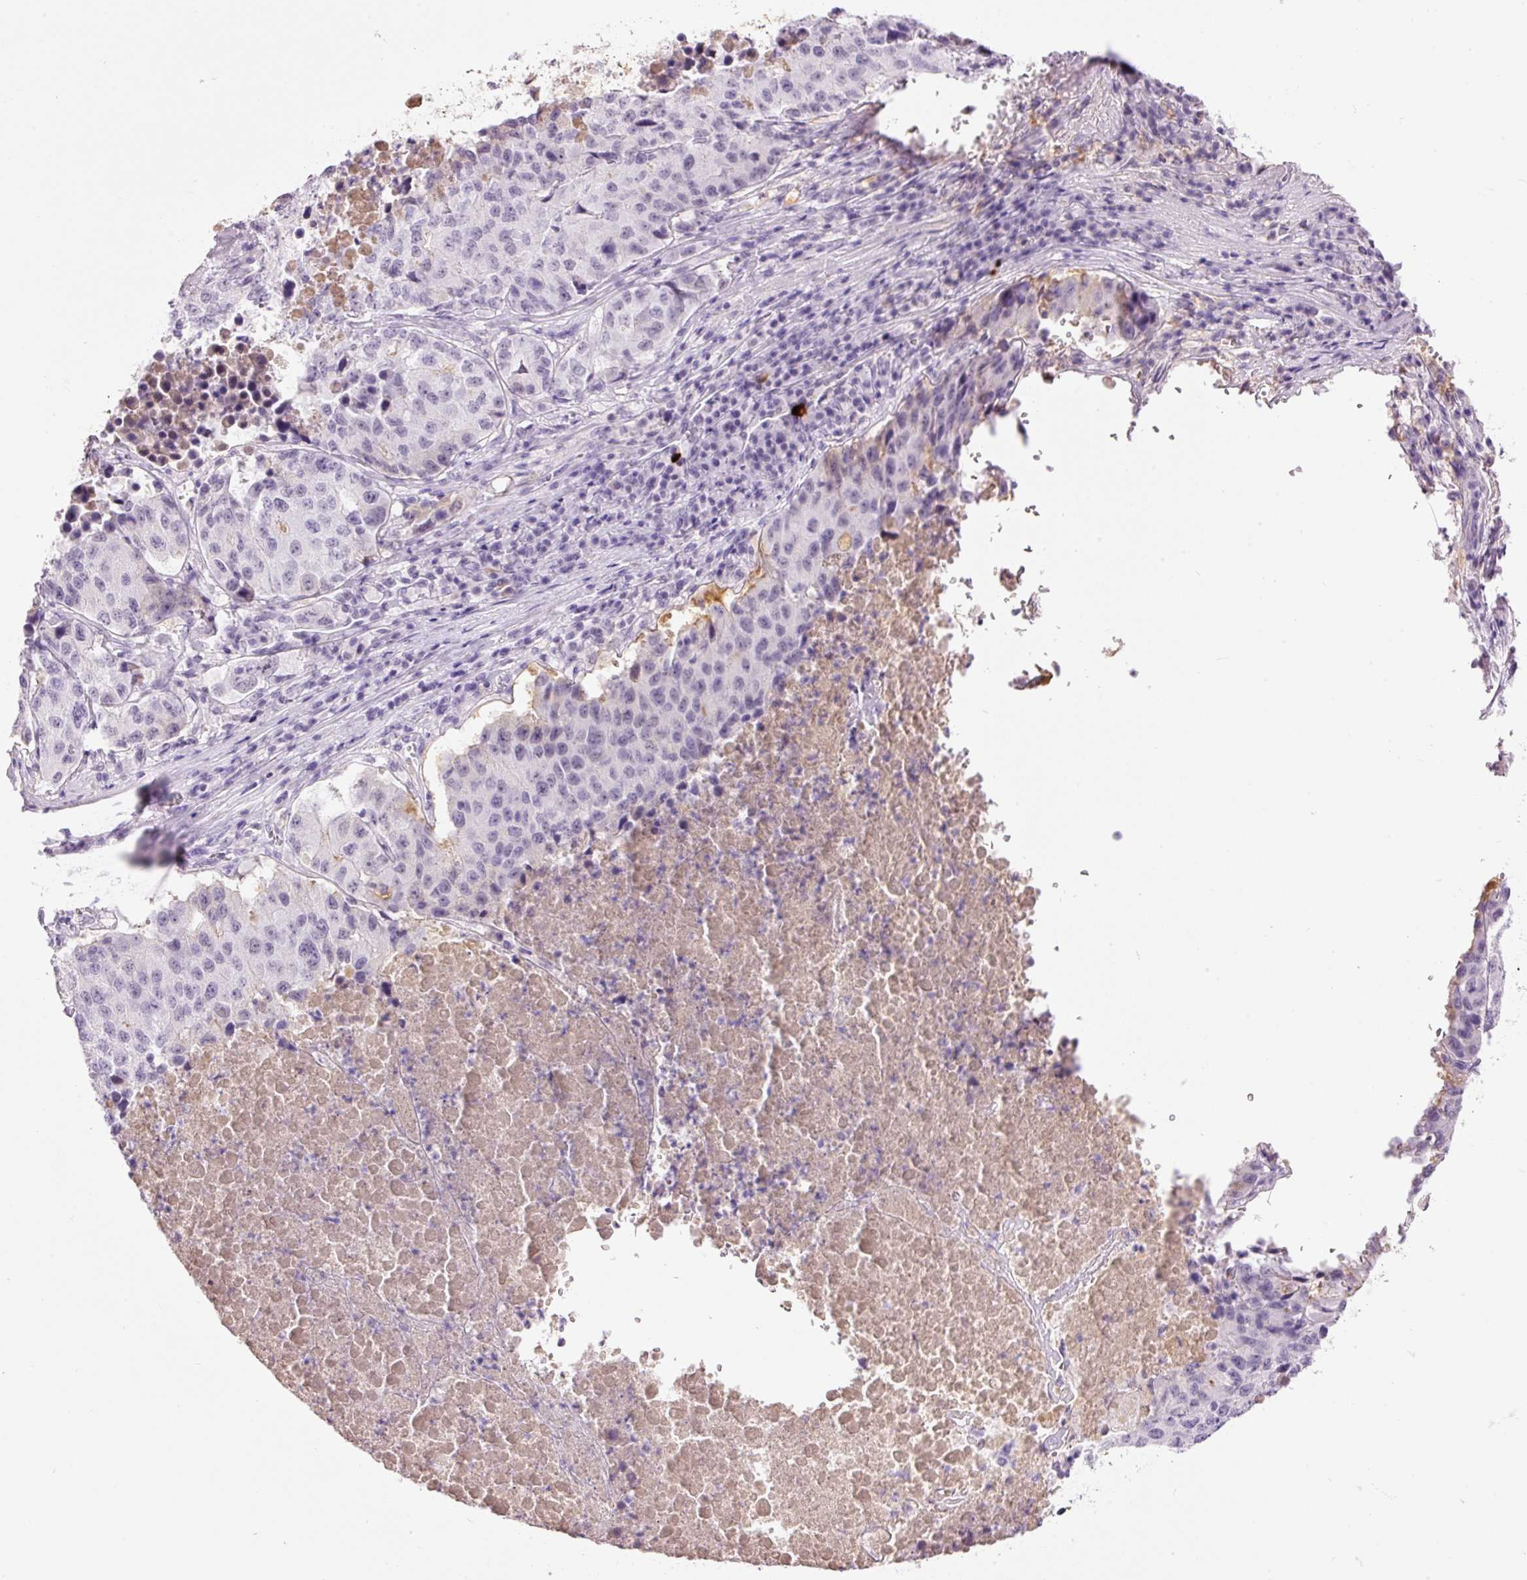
{"staining": {"intensity": "negative", "quantity": "none", "location": "none"}, "tissue": "stomach cancer", "cell_type": "Tumor cells", "image_type": "cancer", "snomed": [{"axis": "morphology", "description": "Adenocarcinoma, NOS"}, {"axis": "topography", "description": "Stomach"}], "caption": "A photomicrograph of stomach cancer (adenocarcinoma) stained for a protein reveals no brown staining in tumor cells.", "gene": "PRPF38B", "patient": {"sex": "male", "age": 71}}